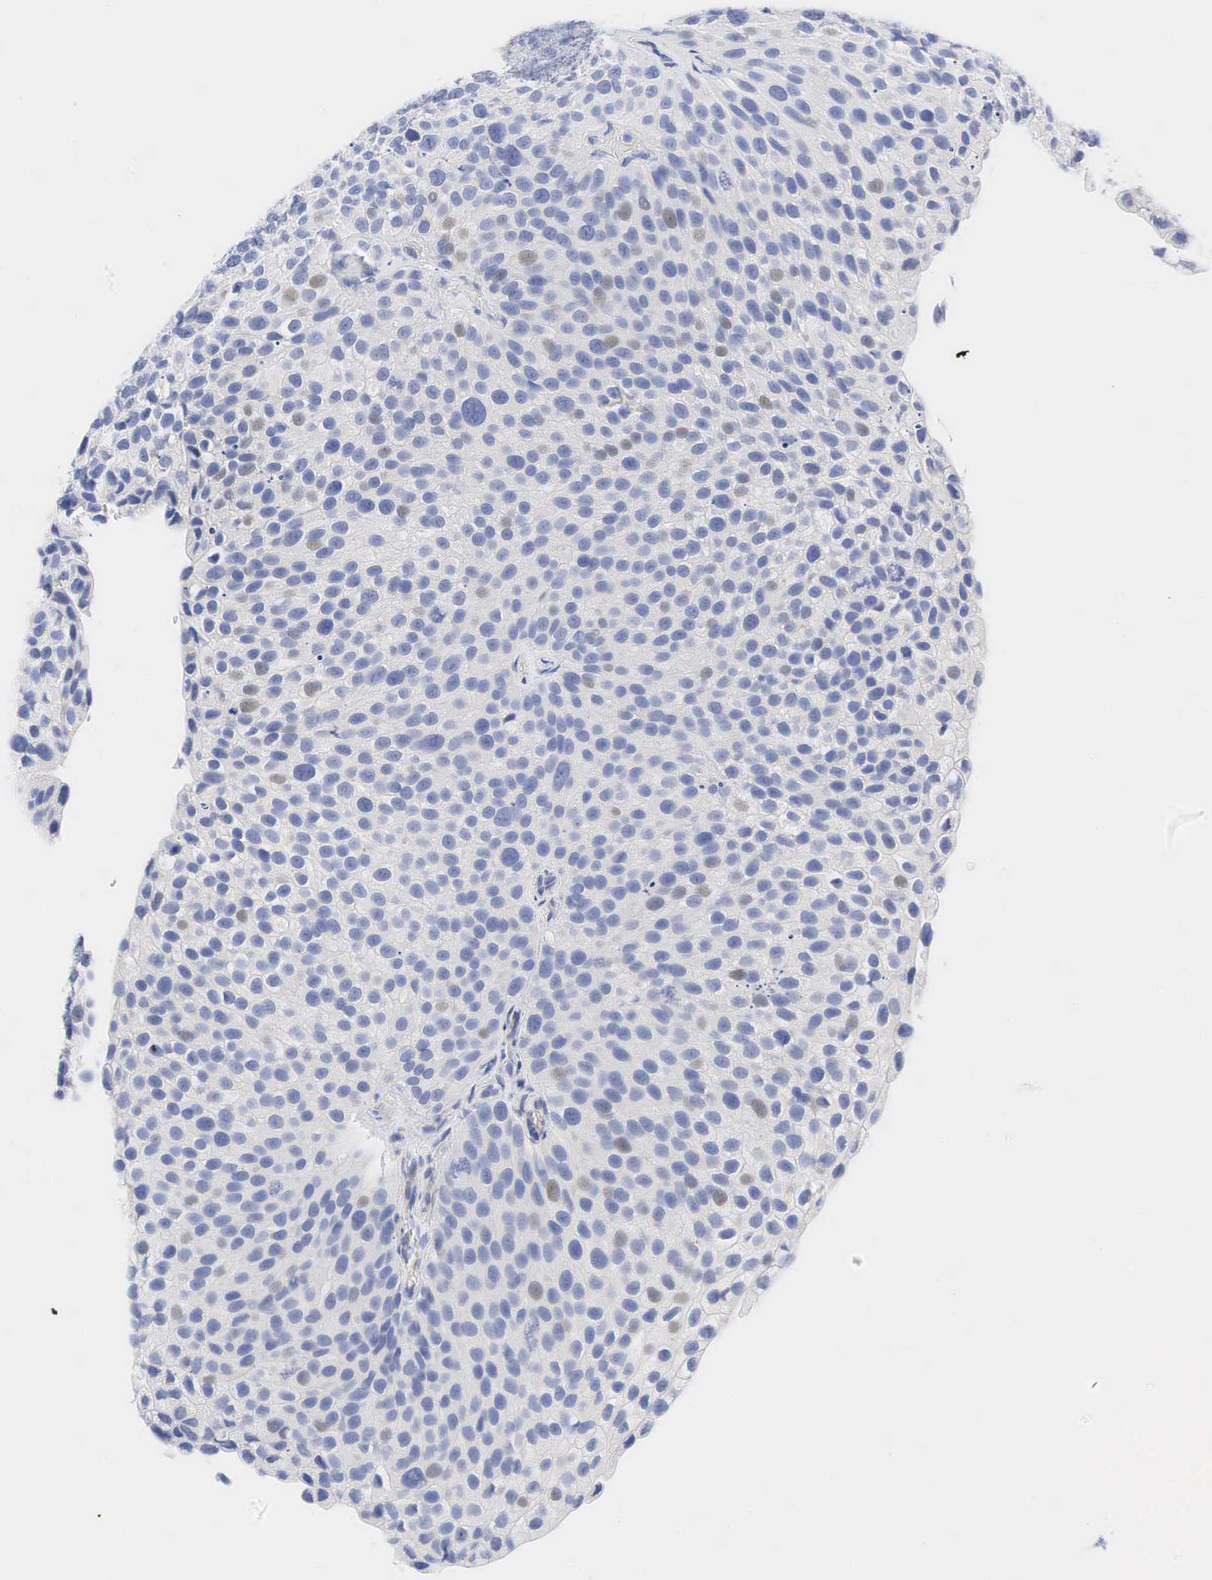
{"staining": {"intensity": "weak", "quantity": "<25%", "location": "nuclear"}, "tissue": "urothelial cancer", "cell_type": "Tumor cells", "image_type": "cancer", "snomed": [{"axis": "morphology", "description": "Urothelial carcinoma, High grade"}, {"axis": "topography", "description": "Urinary bladder"}], "caption": "Immunohistochemistry of human urothelial cancer shows no expression in tumor cells.", "gene": "AR", "patient": {"sex": "male", "age": 72}}